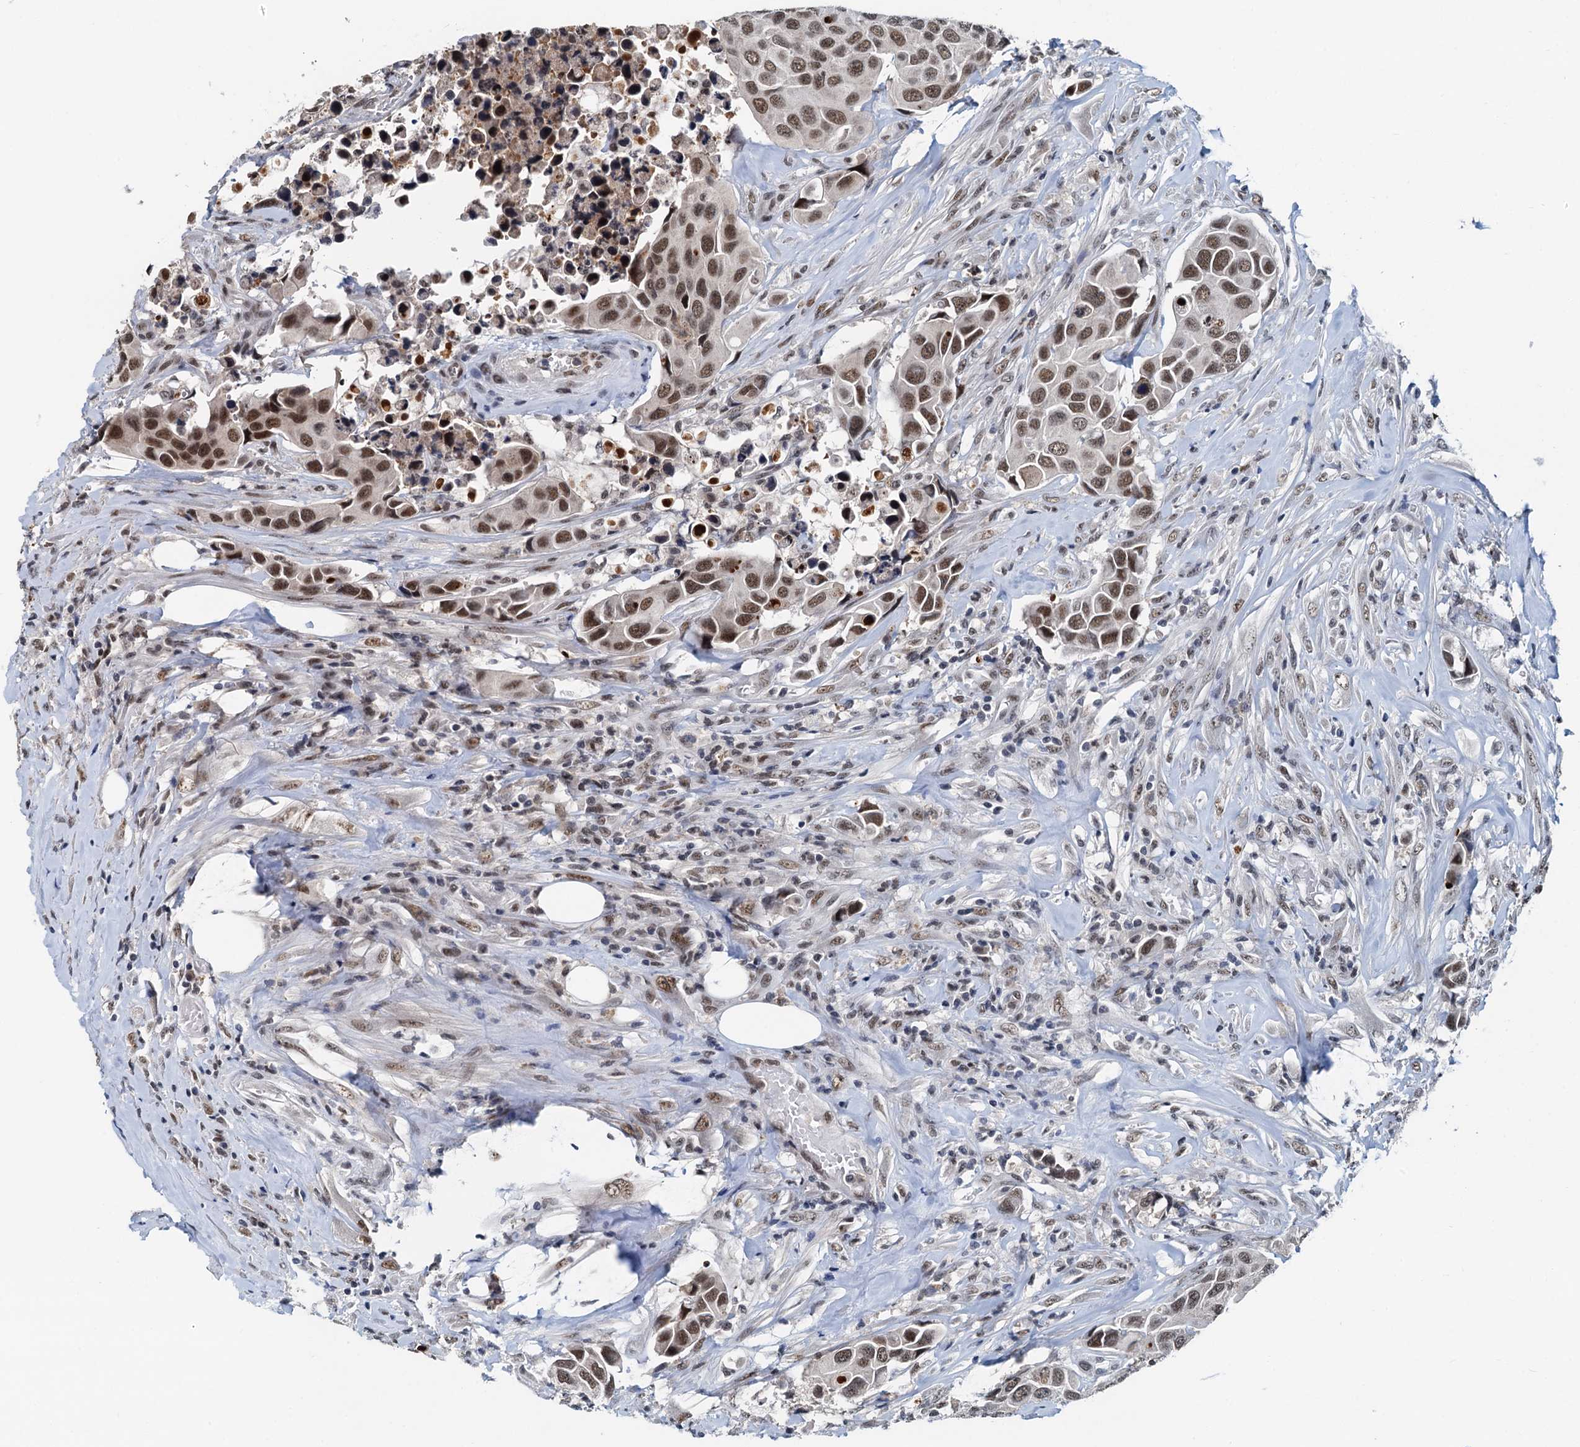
{"staining": {"intensity": "moderate", "quantity": ">75%", "location": "nuclear"}, "tissue": "urothelial cancer", "cell_type": "Tumor cells", "image_type": "cancer", "snomed": [{"axis": "morphology", "description": "Urothelial carcinoma, High grade"}, {"axis": "topography", "description": "Urinary bladder"}], "caption": "This histopathology image demonstrates IHC staining of high-grade urothelial carcinoma, with medium moderate nuclear expression in about >75% of tumor cells.", "gene": "SNRPD1", "patient": {"sex": "male", "age": 74}}